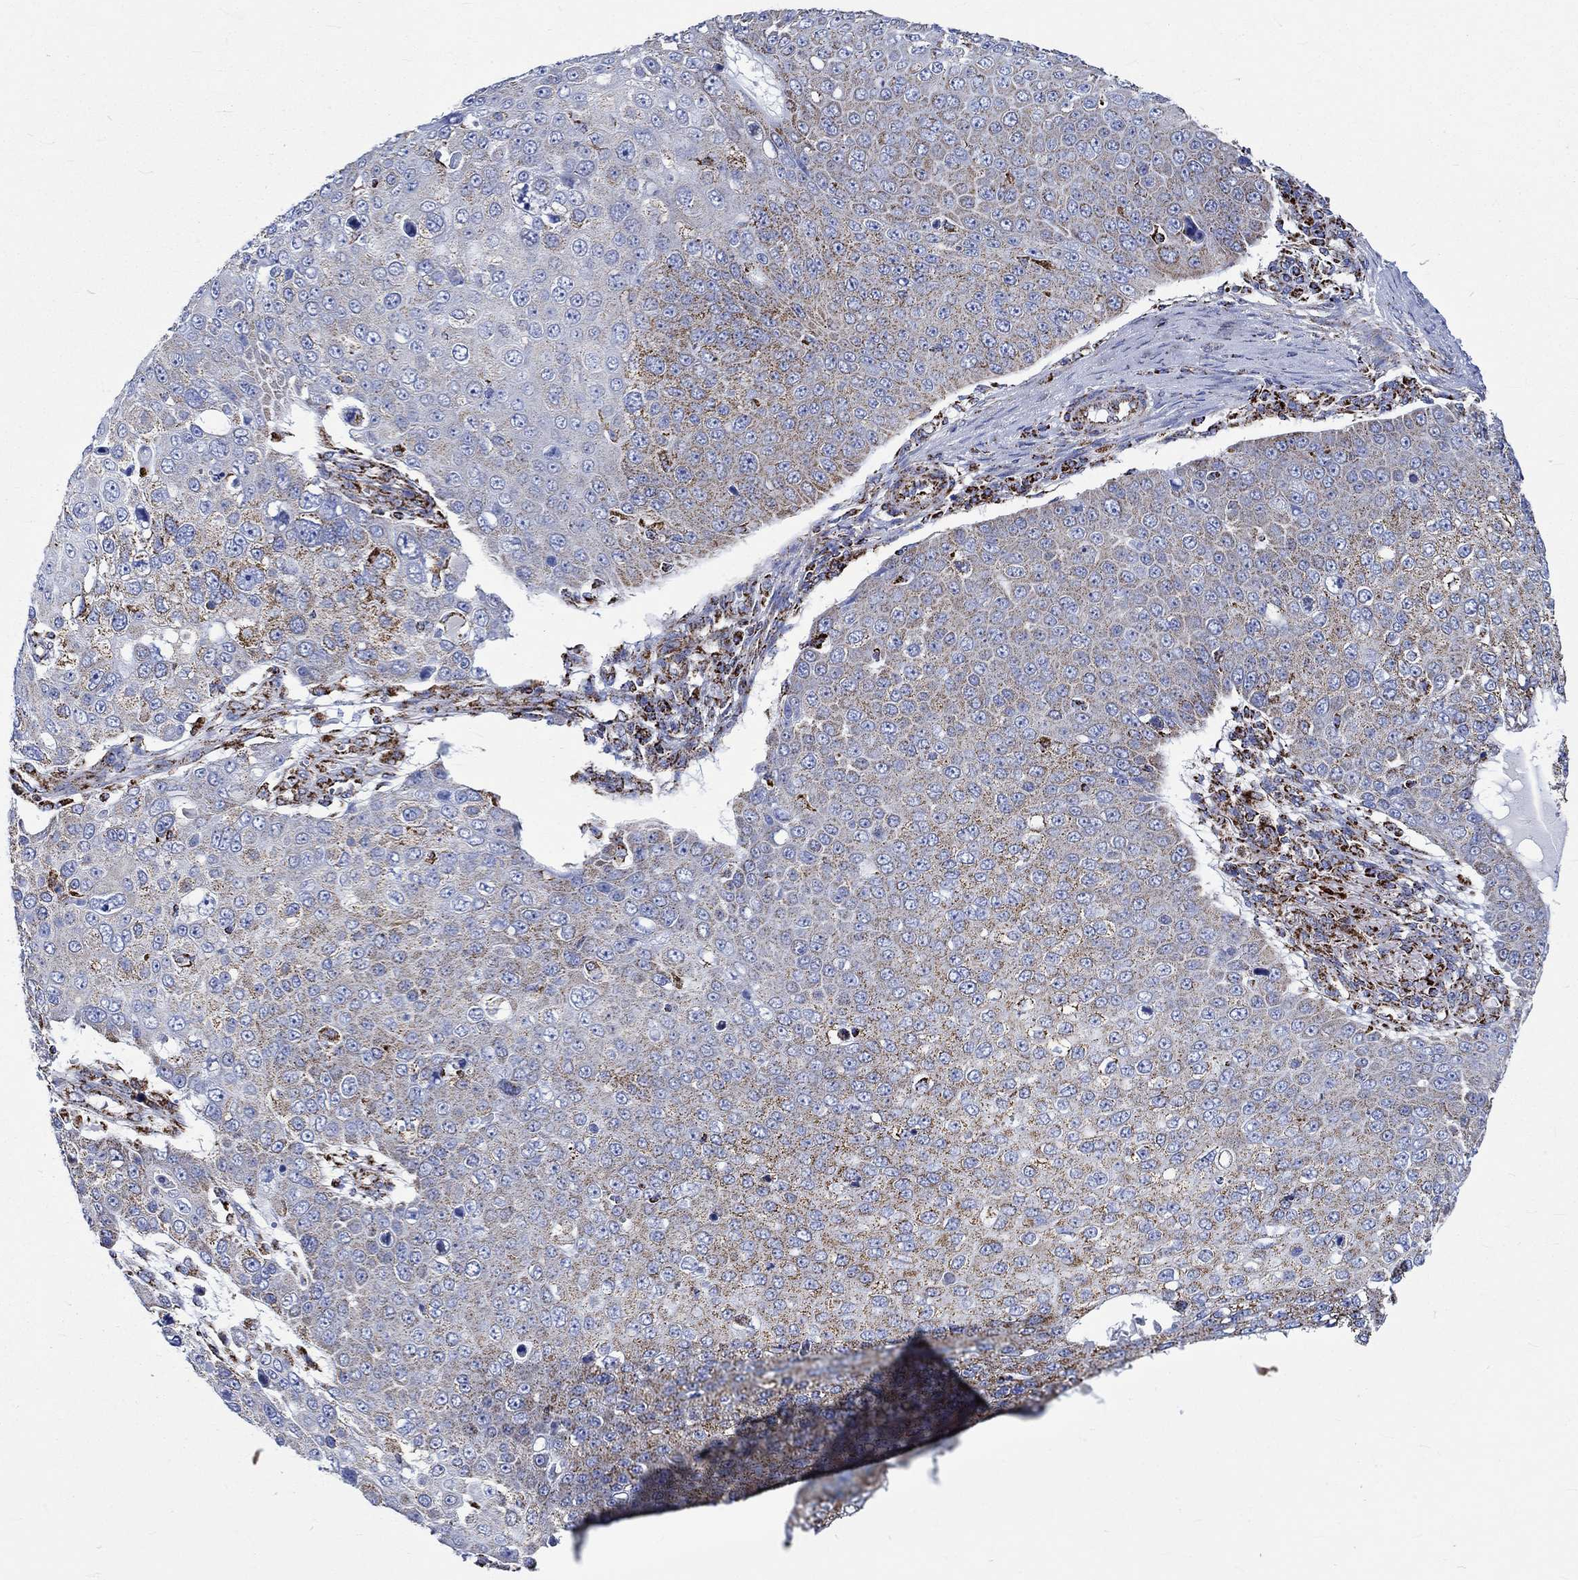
{"staining": {"intensity": "moderate", "quantity": "25%-75%", "location": "cytoplasmic/membranous"}, "tissue": "skin cancer", "cell_type": "Tumor cells", "image_type": "cancer", "snomed": [{"axis": "morphology", "description": "Squamous cell carcinoma, NOS"}, {"axis": "topography", "description": "Skin"}], "caption": "Immunohistochemistry staining of skin cancer, which exhibits medium levels of moderate cytoplasmic/membranous expression in approximately 25%-75% of tumor cells indicating moderate cytoplasmic/membranous protein positivity. The staining was performed using DAB (brown) for protein detection and nuclei were counterstained in hematoxylin (blue).", "gene": "RCE1", "patient": {"sex": "male", "age": 71}}